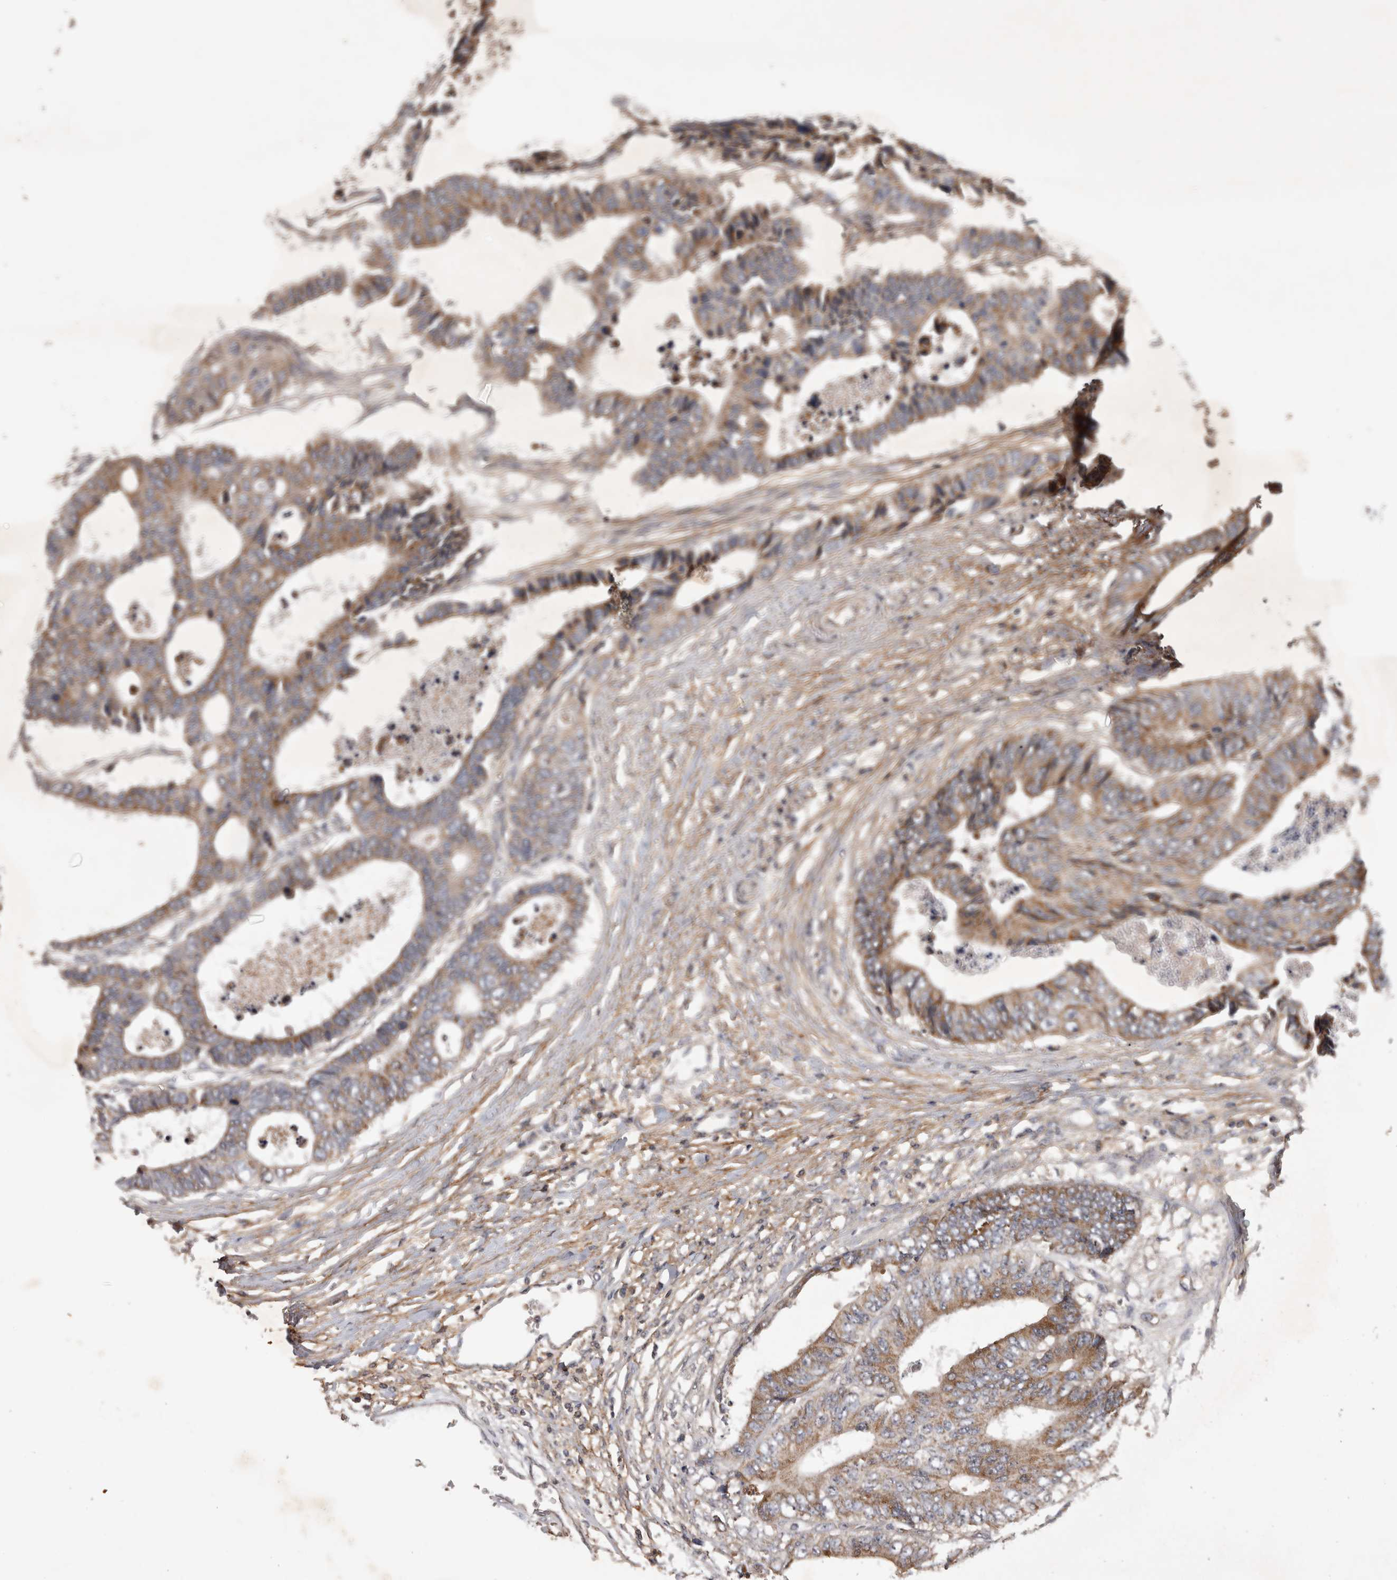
{"staining": {"intensity": "moderate", "quantity": ">75%", "location": "cytoplasmic/membranous"}, "tissue": "colorectal cancer", "cell_type": "Tumor cells", "image_type": "cancer", "snomed": [{"axis": "morphology", "description": "Adenocarcinoma, NOS"}, {"axis": "topography", "description": "Rectum"}], "caption": "Protein staining by immunohistochemistry exhibits moderate cytoplasmic/membranous expression in about >75% of tumor cells in colorectal cancer (adenocarcinoma). Ihc stains the protein of interest in brown and the nuclei are stained blue.", "gene": "TRMT61B", "patient": {"sex": "male", "age": 84}}